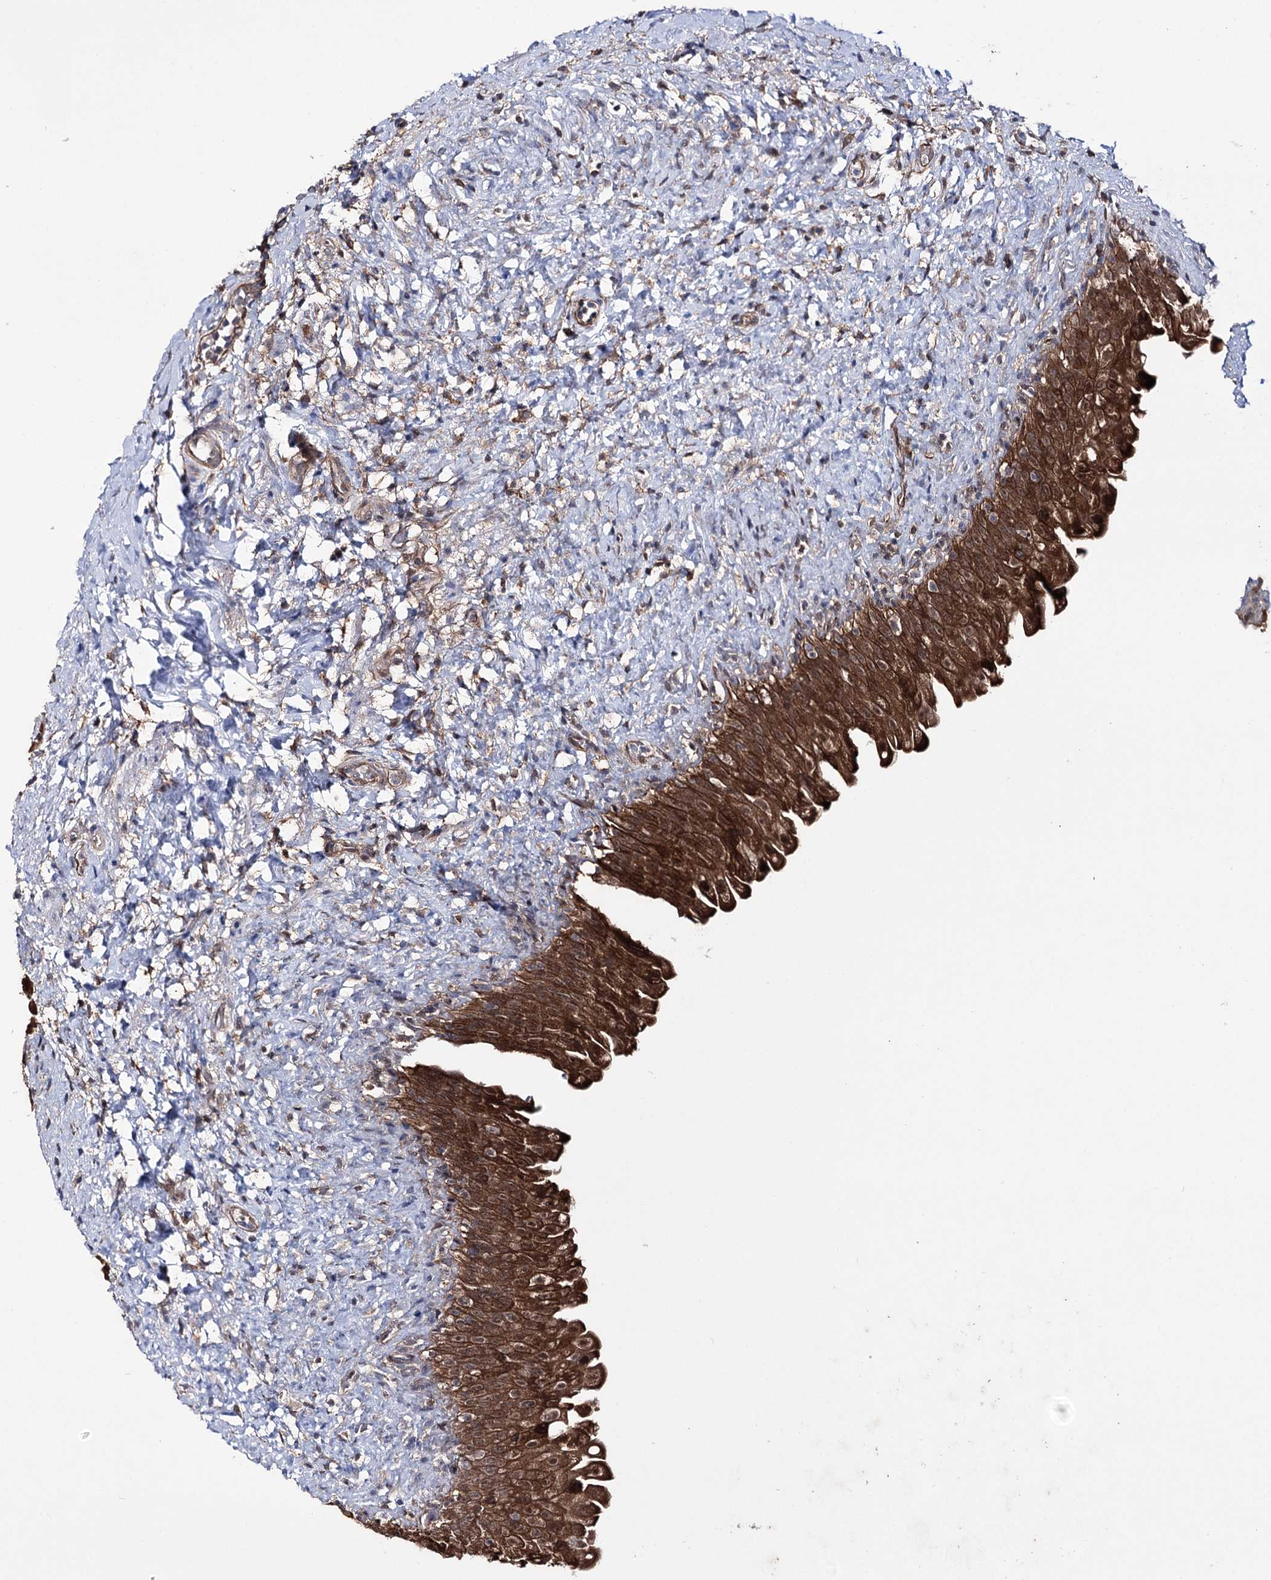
{"staining": {"intensity": "strong", "quantity": ">75%", "location": "cytoplasmic/membranous,nuclear"}, "tissue": "urinary bladder", "cell_type": "Urothelial cells", "image_type": "normal", "snomed": [{"axis": "morphology", "description": "Normal tissue, NOS"}, {"axis": "topography", "description": "Urinary bladder"}], "caption": "This histopathology image reveals immunohistochemistry staining of benign human urinary bladder, with high strong cytoplasmic/membranous,nuclear positivity in about >75% of urothelial cells.", "gene": "PTER", "patient": {"sex": "female", "age": 27}}